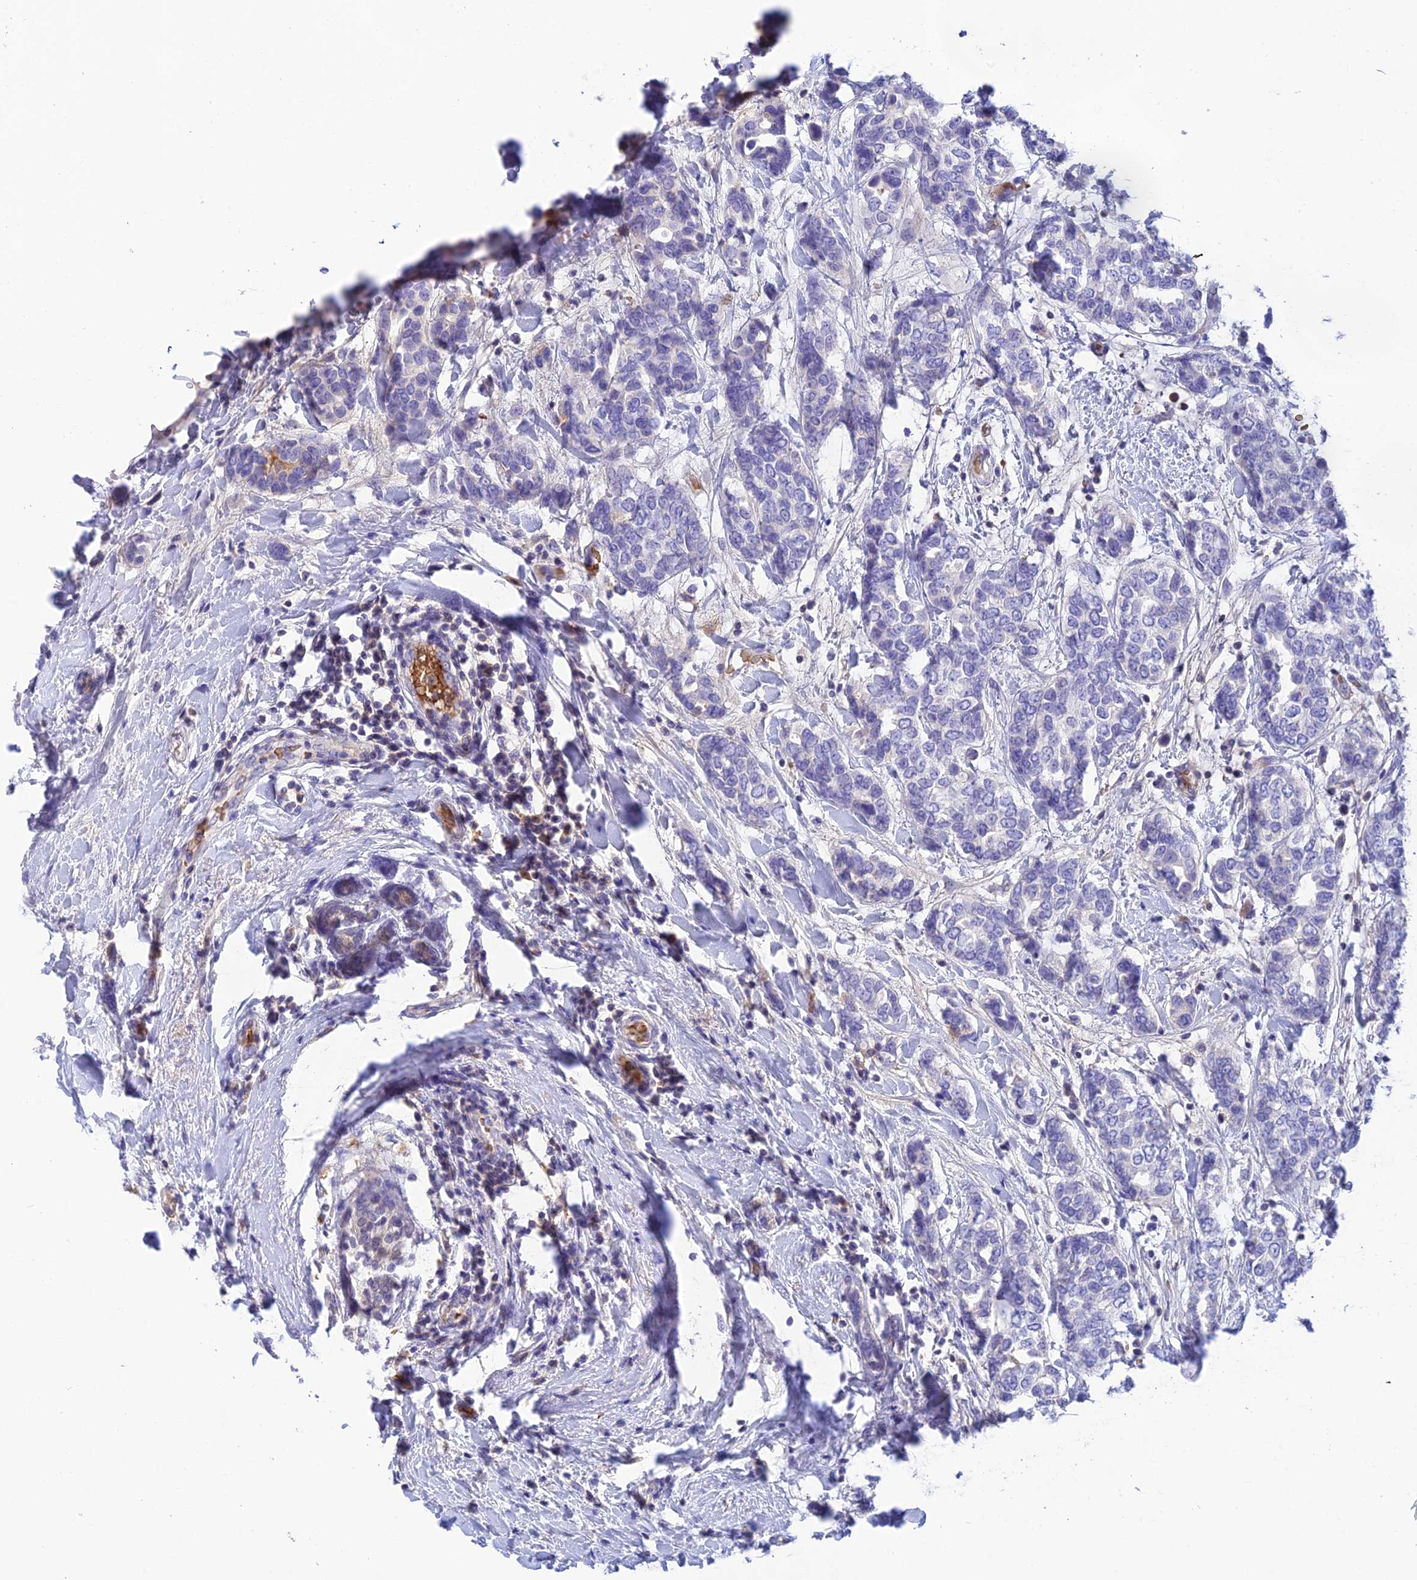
{"staining": {"intensity": "negative", "quantity": "none", "location": "none"}, "tissue": "breast cancer", "cell_type": "Tumor cells", "image_type": "cancer", "snomed": [{"axis": "morphology", "description": "Lobular carcinoma"}, {"axis": "topography", "description": "Breast"}], "caption": "This is an immunohistochemistry (IHC) photomicrograph of breast lobular carcinoma. There is no expression in tumor cells.", "gene": "HDHD2", "patient": {"sex": "female", "age": 51}}